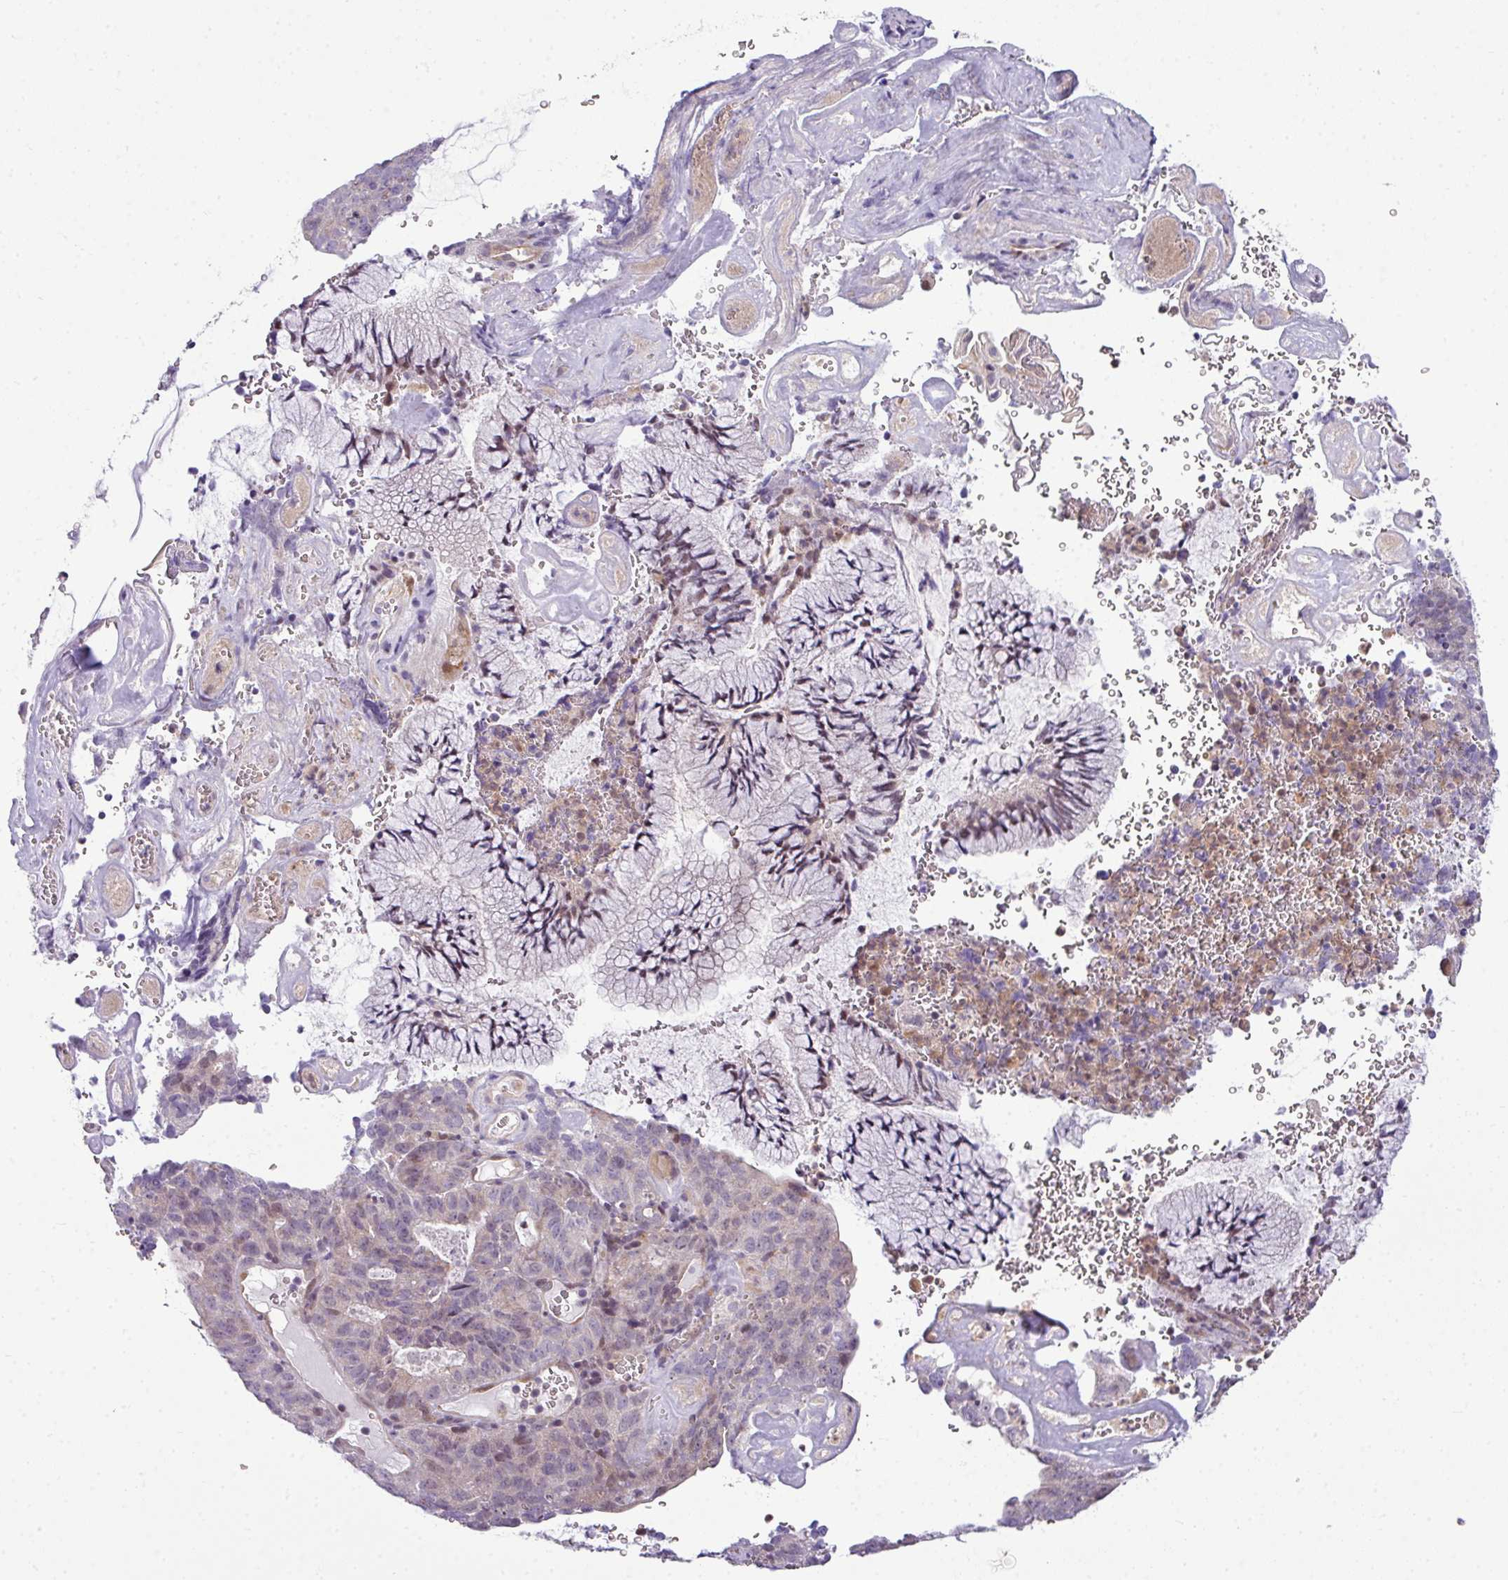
{"staining": {"intensity": "weak", "quantity": "<25%", "location": "nuclear"}, "tissue": "cervical cancer", "cell_type": "Tumor cells", "image_type": "cancer", "snomed": [{"axis": "morphology", "description": "Adenocarcinoma, NOS"}, {"axis": "topography", "description": "Cervix"}], "caption": "Protein analysis of cervical adenocarcinoma reveals no significant staining in tumor cells.", "gene": "STAT5A", "patient": {"sex": "female", "age": 38}}